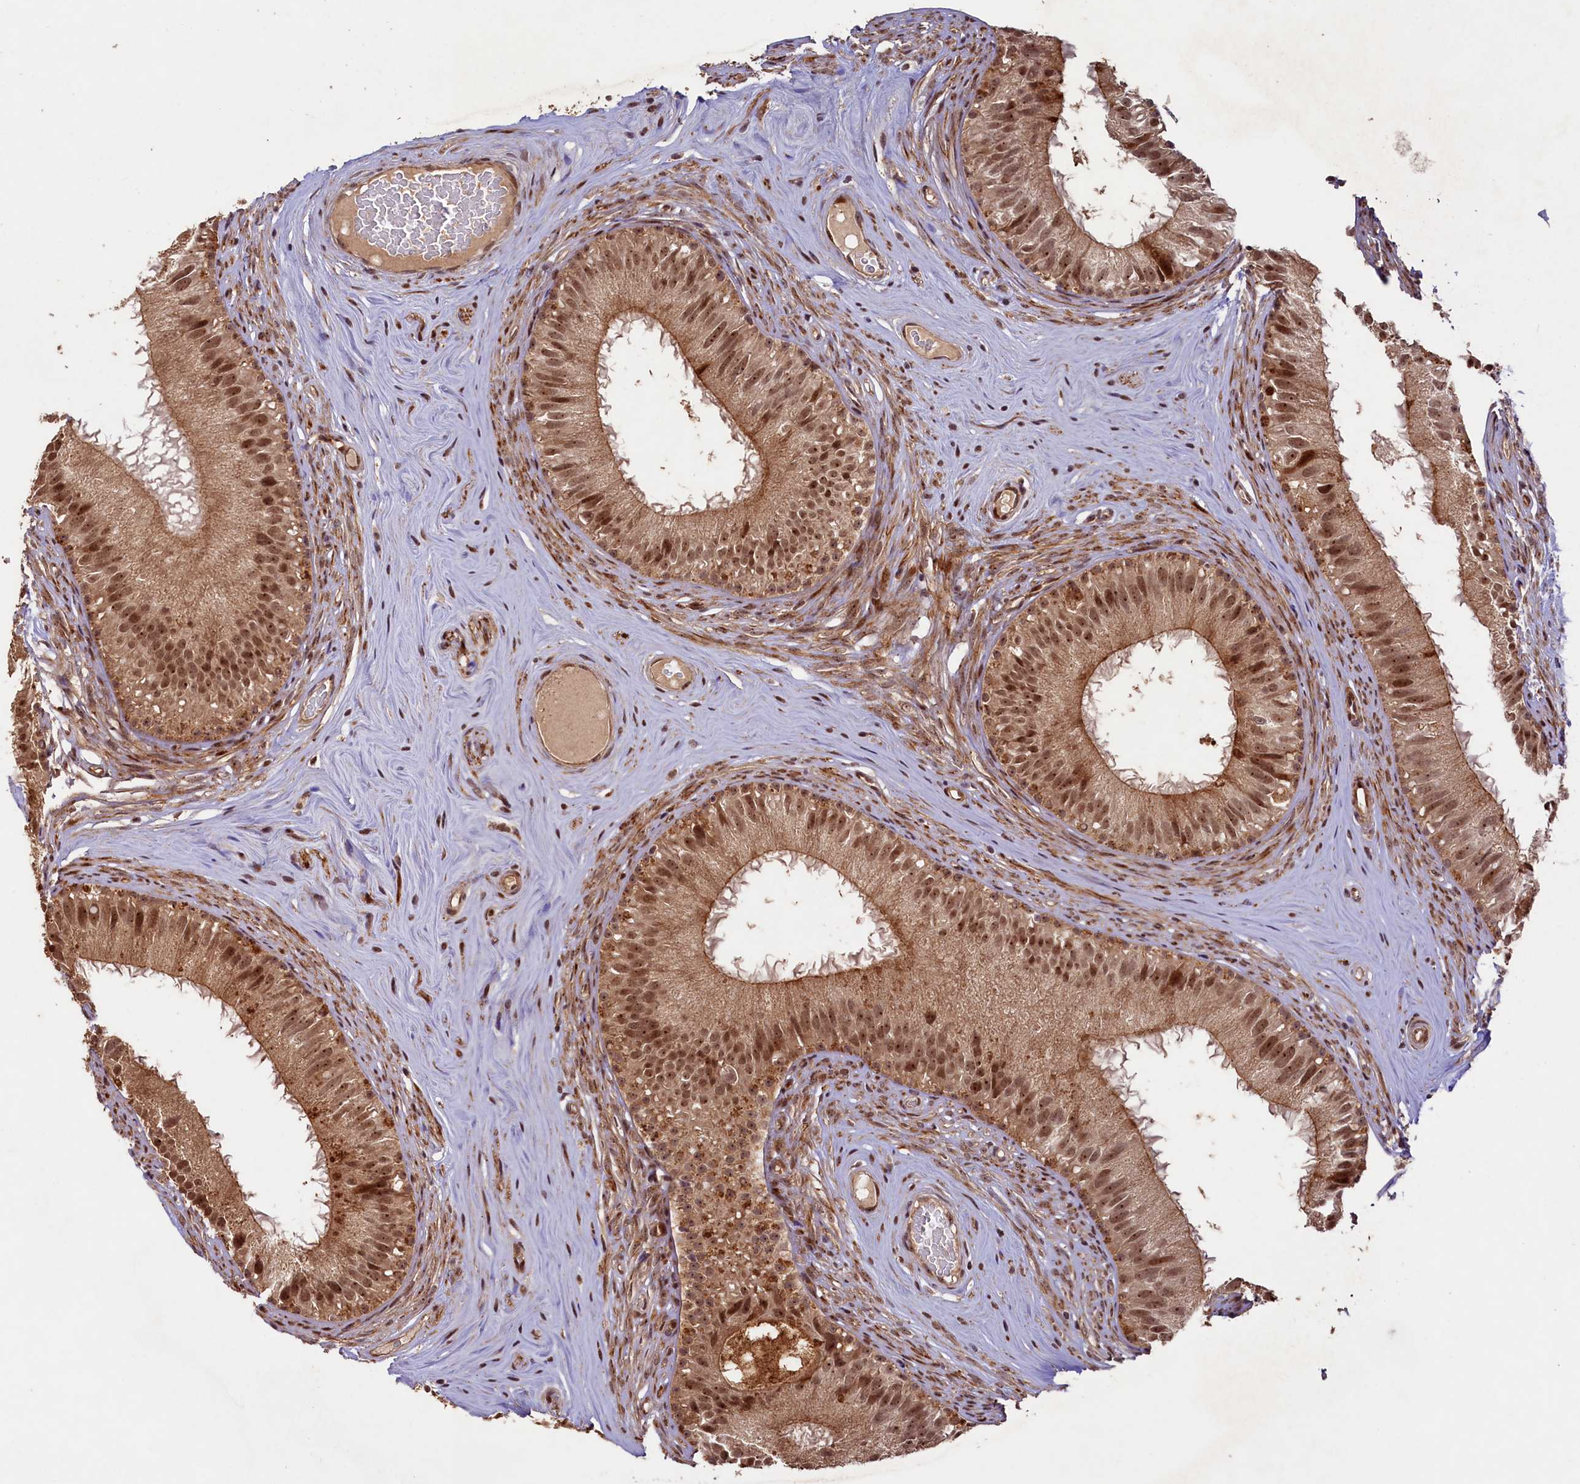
{"staining": {"intensity": "moderate", "quantity": ">75%", "location": "cytoplasmic/membranous,nuclear"}, "tissue": "epididymis", "cell_type": "Glandular cells", "image_type": "normal", "snomed": [{"axis": "morphology", "description": "Normal tissue, NOS"}, {"axis": "topography", "description": "Epididymis"}], "caption": "Immunohistochemistry (DAB) staining of unremarkable human epididymis reveals moderate cytoplasmic/membranous,nuclear protein positivity in approximately >75% of glandular cells.", "gene": "SHPRH", "patient": {"sex": "male", "age": 45}}